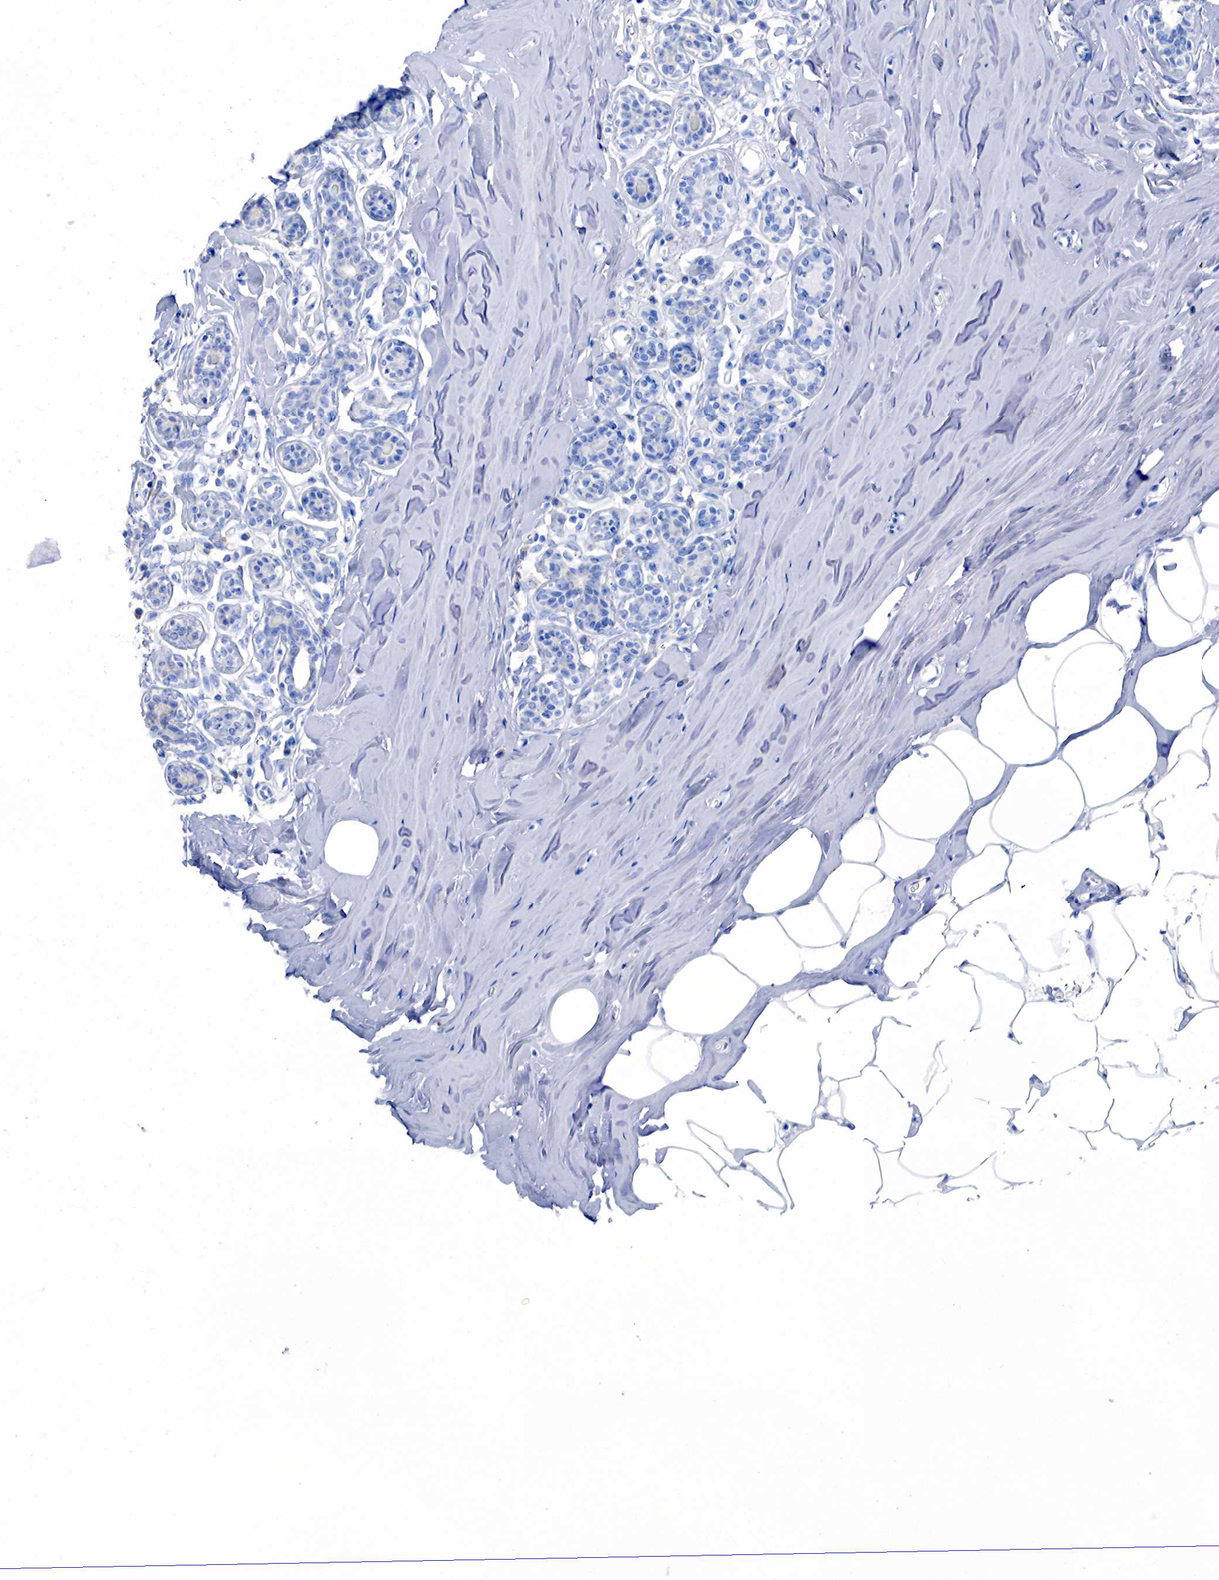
{"staining": {"intensity": "negative", "quantity": "none", "location": "none"}, "tissue": "breast", "cell_type": "Adipocytes", "image_type": "normal", "snomed": [{"axis": "morphology", "description": "Normal tissue, NOS"}, {"axis": "topography", "description": "Breast"}], "caption": "Normal breast was stained to show a protein in brown. There is no significant positivity in adipocytes. Brightfield microscopy of immunohistochemistry (IHC) stained with DAB (3,3'-diaminobenzidine) (brown) and hematoxylin (blue), captured at high magnification.", "gene": "CHGA", "patient": {"sex": "female", "age": 45}}